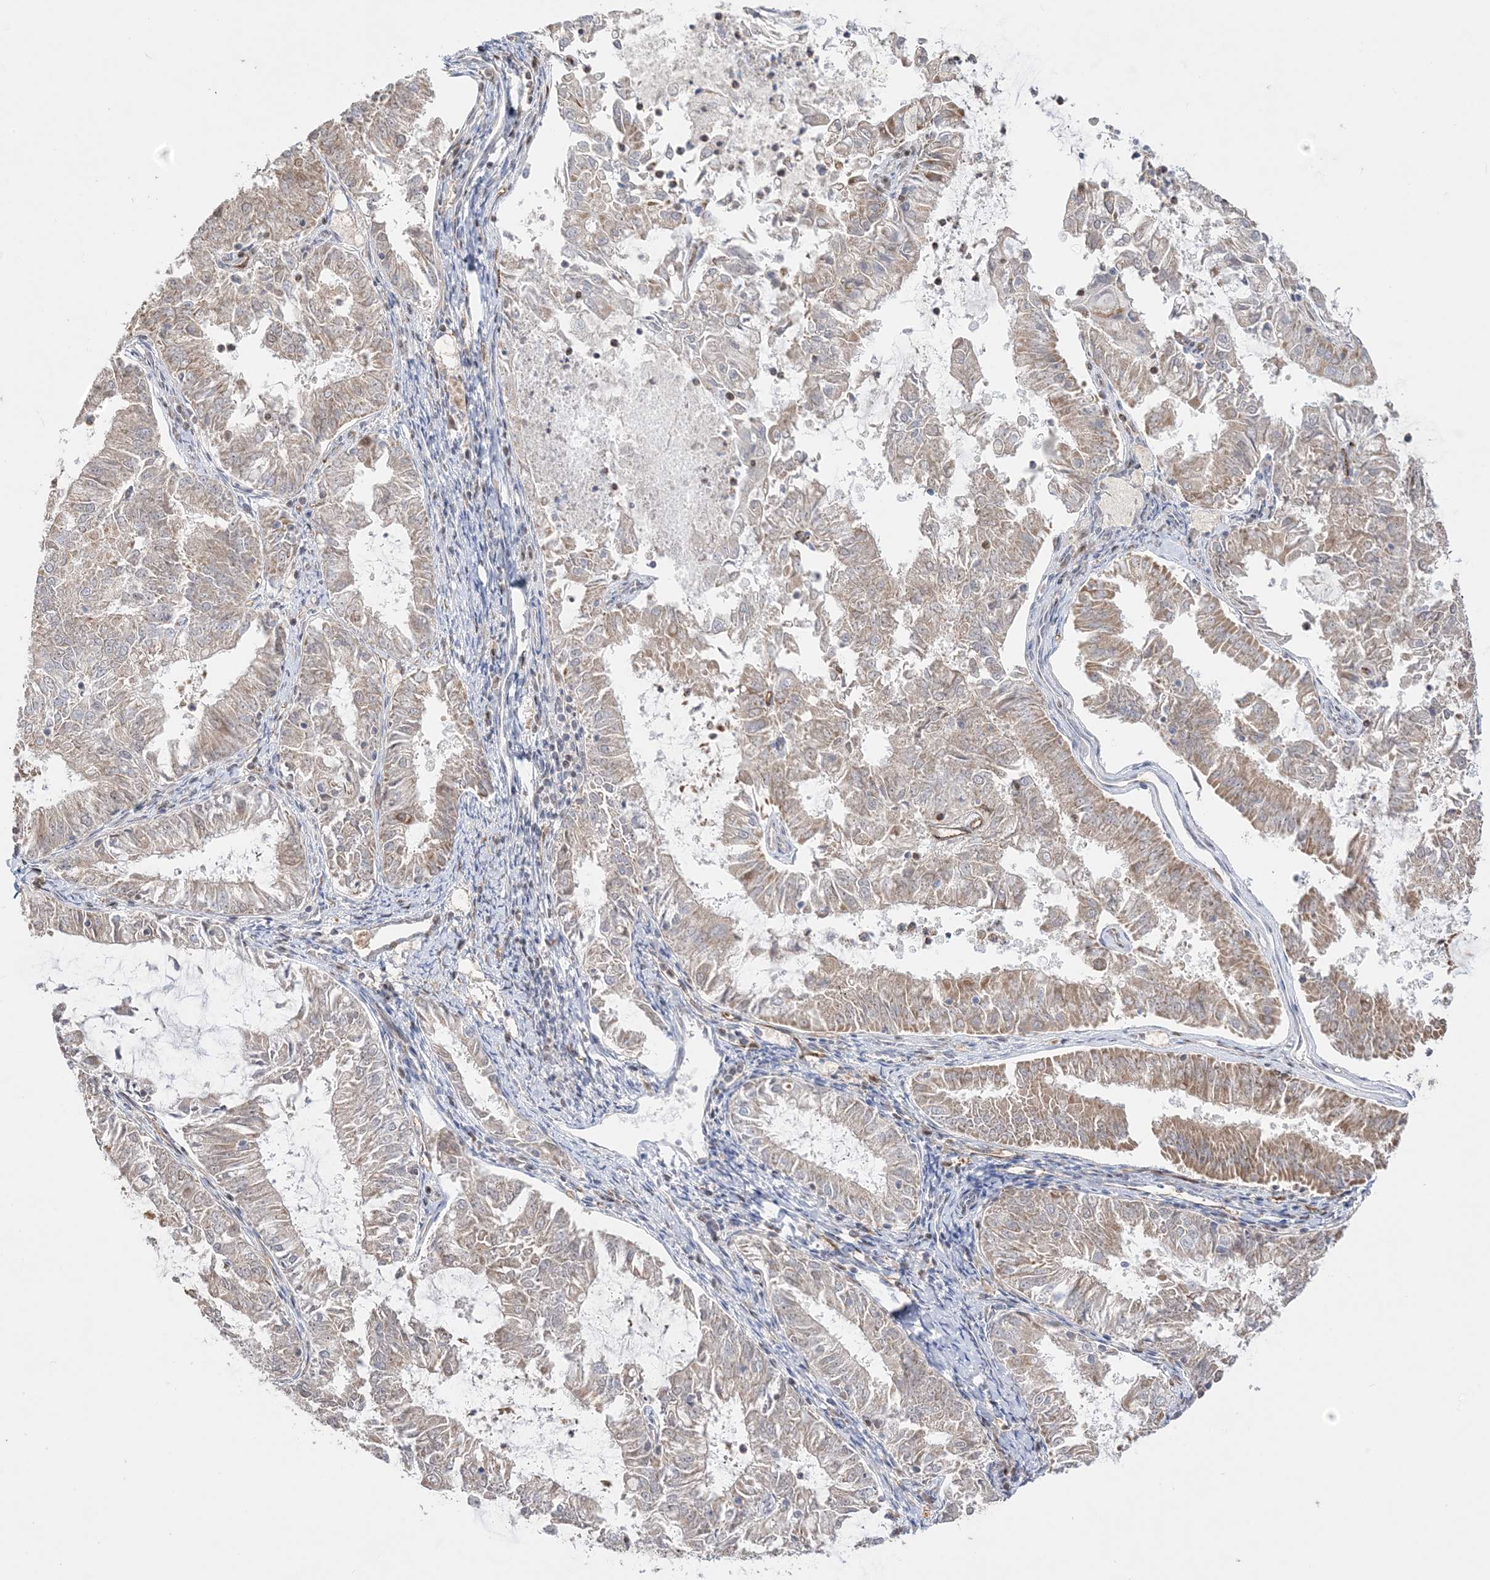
{"staining": {"intensity": "moderate", "quantity": "<25%", "location": "cytoplasmic/membranous"}, "tissue": "endometrial cancer", "cell_type": "Tumor cells", "image_type": "cancer", "snomed": [{"axis": "morphology", "description": "Adenocarcinoma, NOS"}, {"axis": "topography", "description": "Endometrium"}], "caption": "Endometrial adenocarcinoma tissue exhibits moderate cytoplasmic/membranous staining in approximately <25% of tumor cells, visualized by immunohistochemistry.", "gene": "FARSB", "patient": {"sex": "female", "age": 57}}